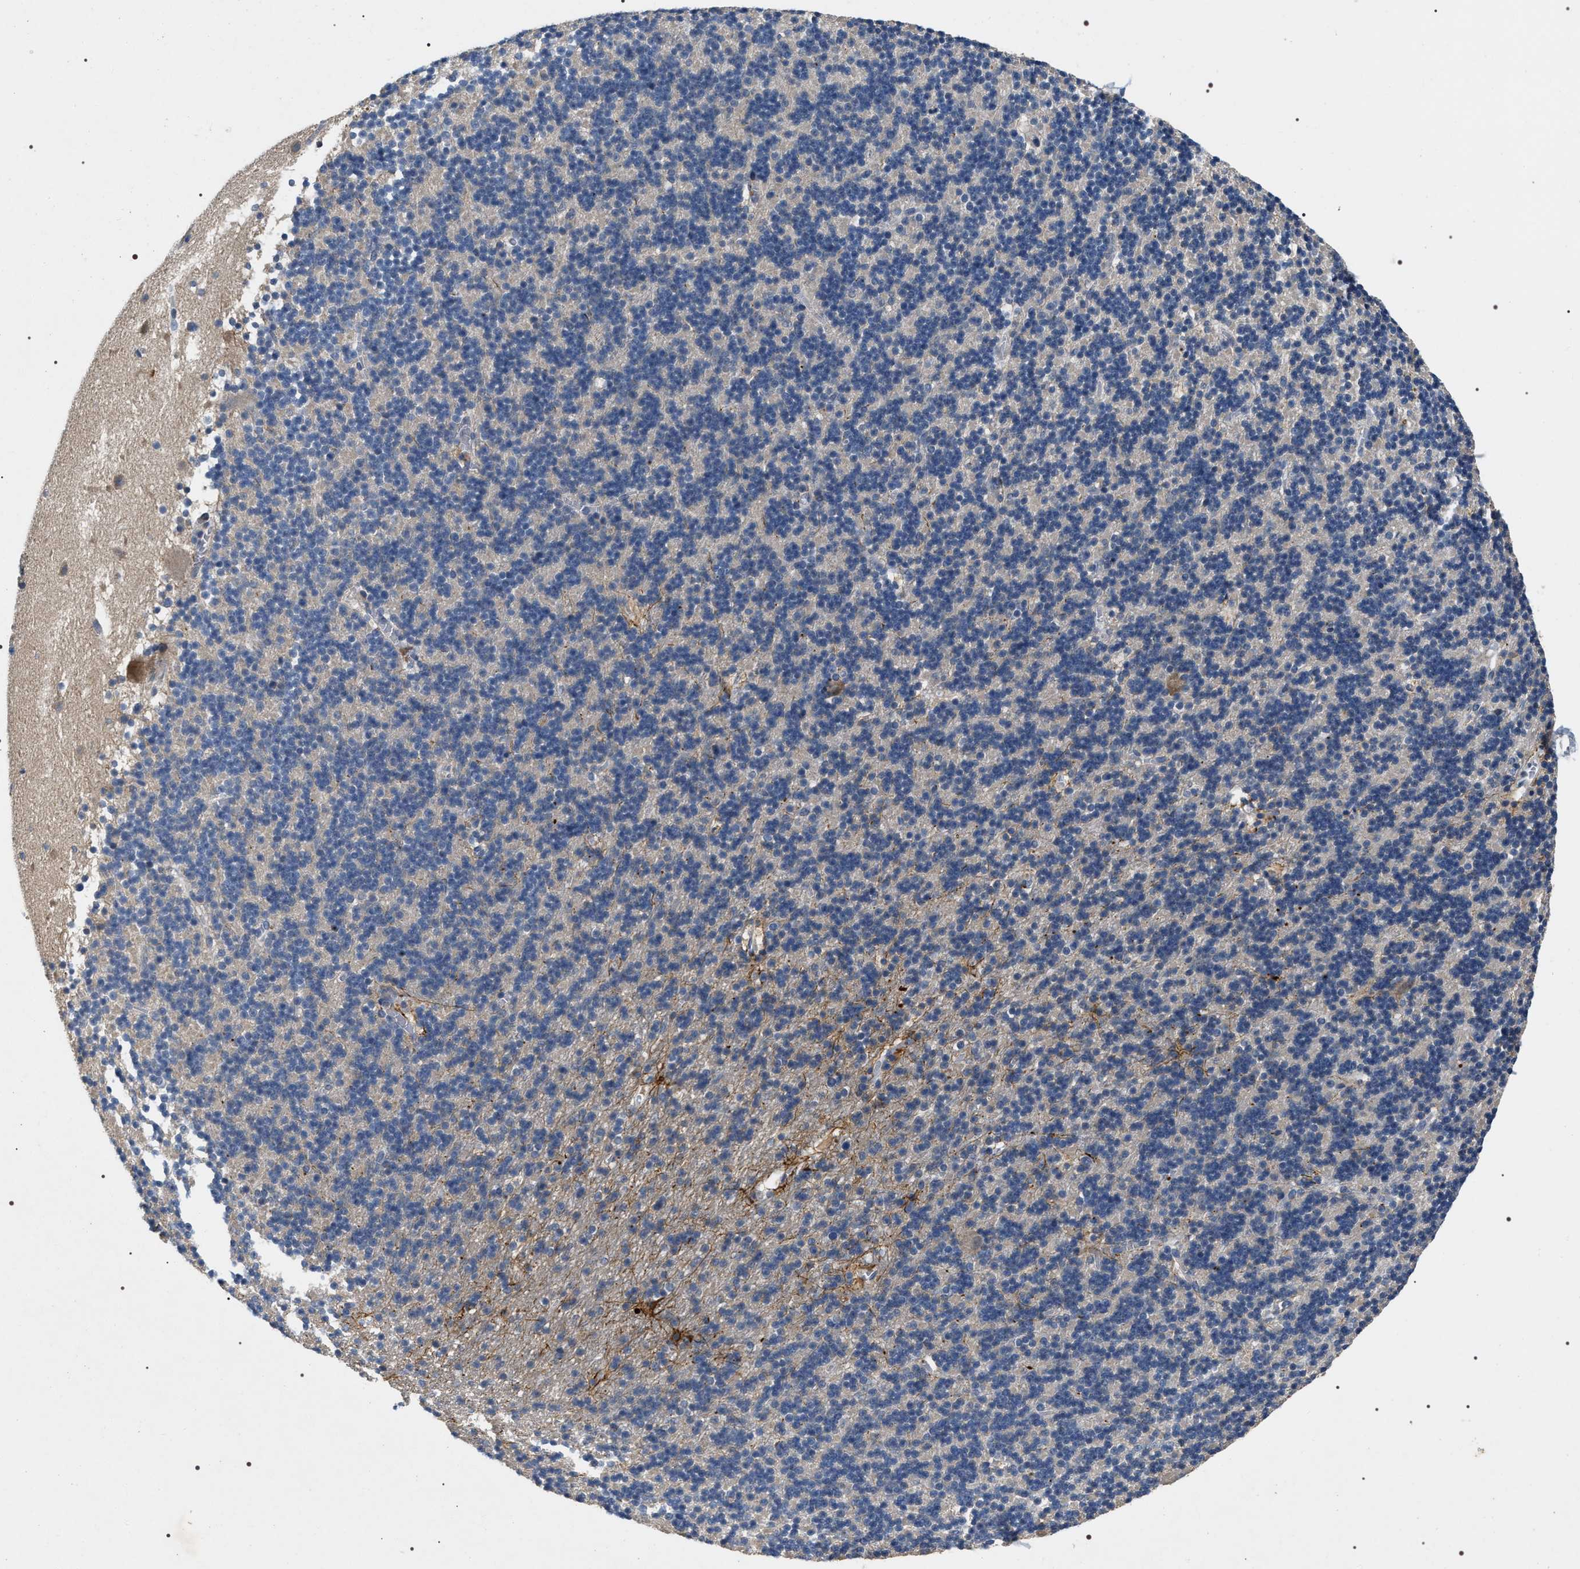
{"staining": {"intensity": "negative", "quantity": "none", "location": "none"}, "tissue": "cerebellum", "cell_type": "Cells in granular layer", "image_type": "normal", "snomed": [{"axis": "morphology", "description": "Normal tissue, NOS"}, {"axis": "topography", "description": "Cerebellum"}], "caption": "The IHC photomicrograph has no significant positivity in cells in granular layer of cerebellum.", "gene": "IFT81", "patient": {"sex": "male", "age": 45}}